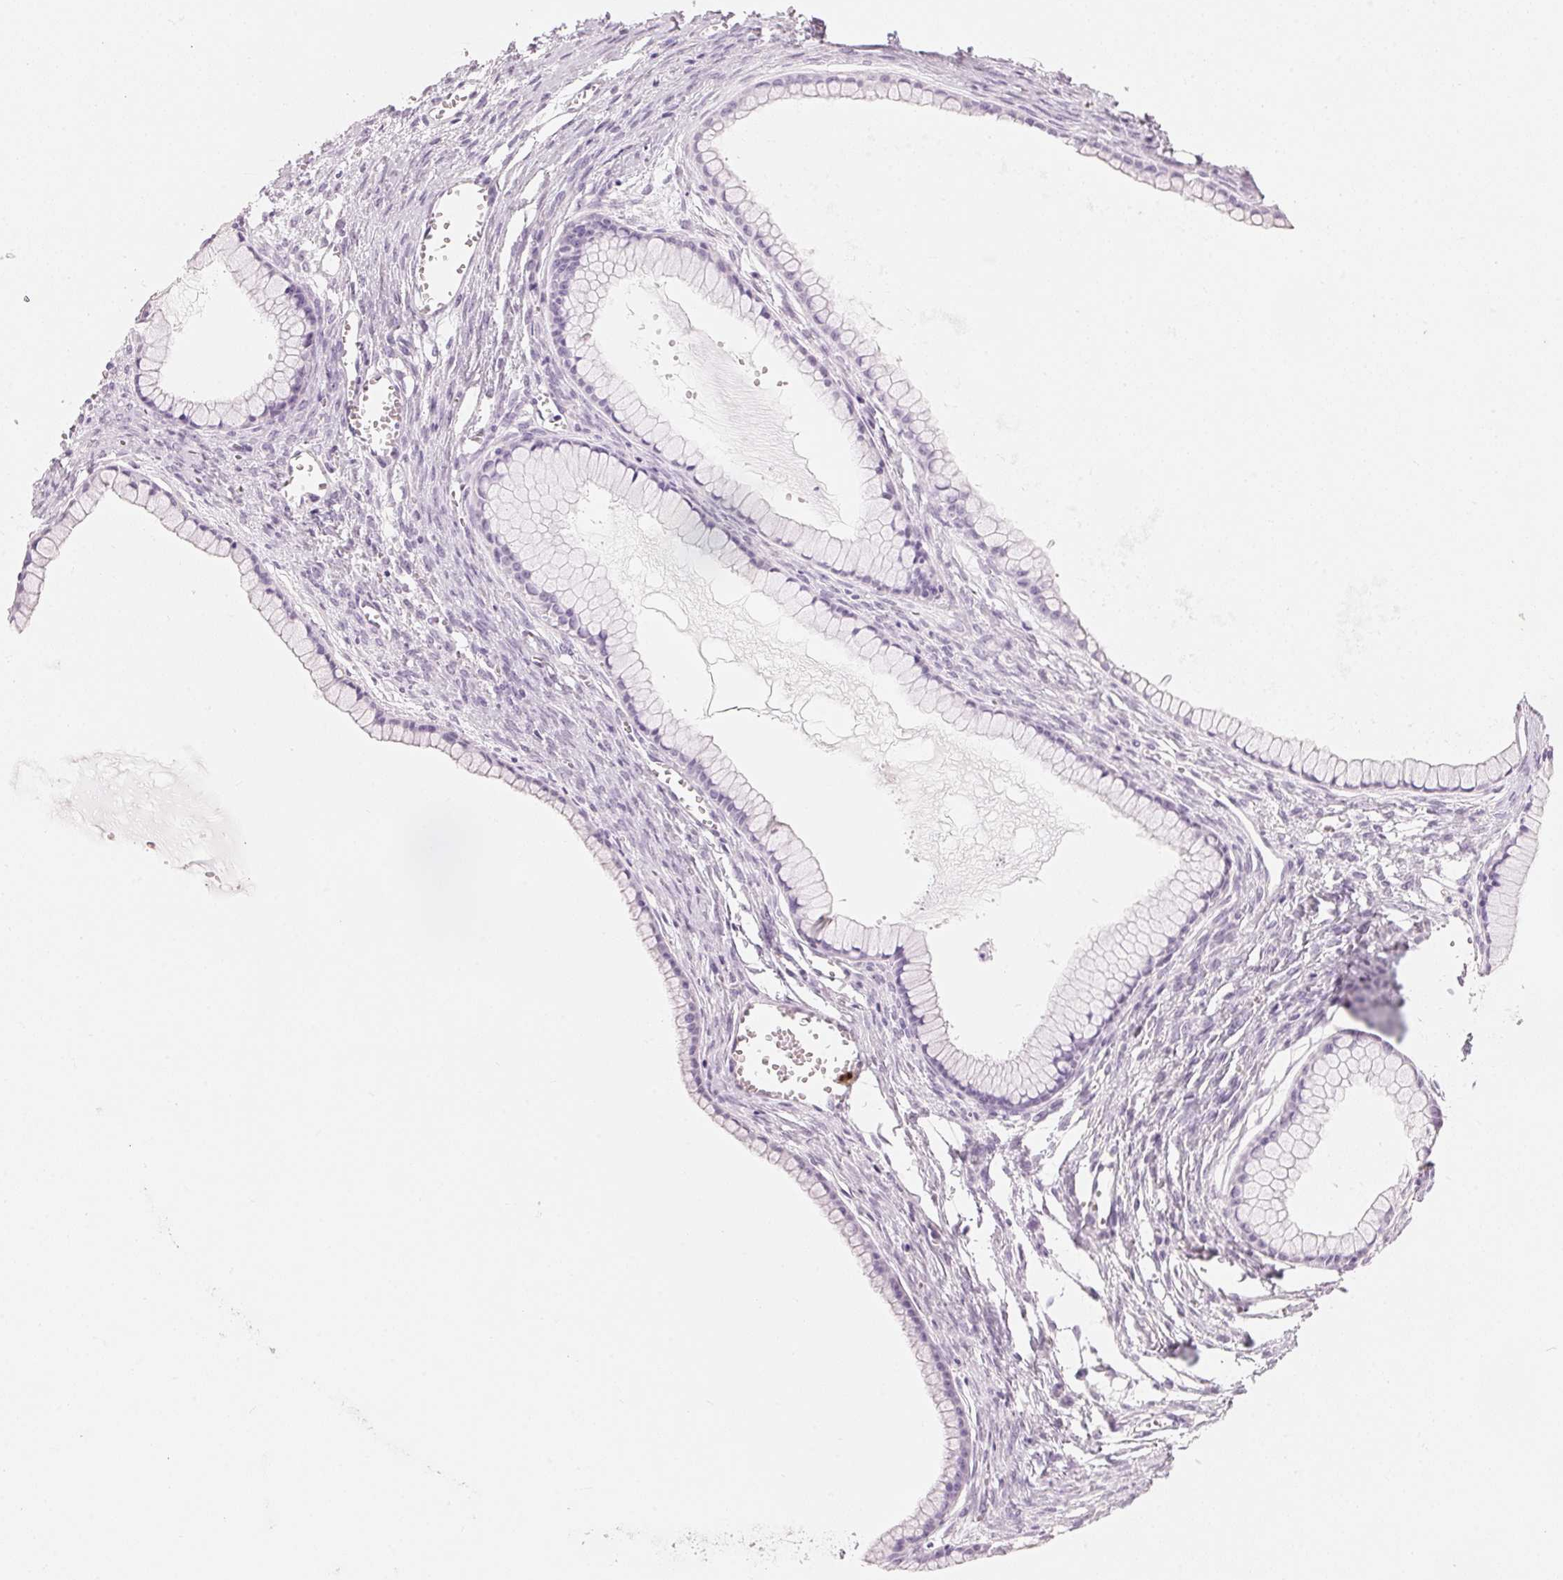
{"staining": {"intensity": "negative", "quantity": "none", "location": "none"}, "tissue": "ovarian cancer", "cell_type": "Tumor cells", "image_type": "cancer", "snomed": [{"axis": "morphology", "description": "Cystadenocarcinoma, mucinous, NOS"}, {"axis": "topography", "description": "Ovary"}], "caption": "A histopathology image of human ovarian cancer (mucinous cystadenocarcinoma) is negative for staining in tumor cells.", "gene": "KLK7", "patient": {"sex": "female", "age": 41}}